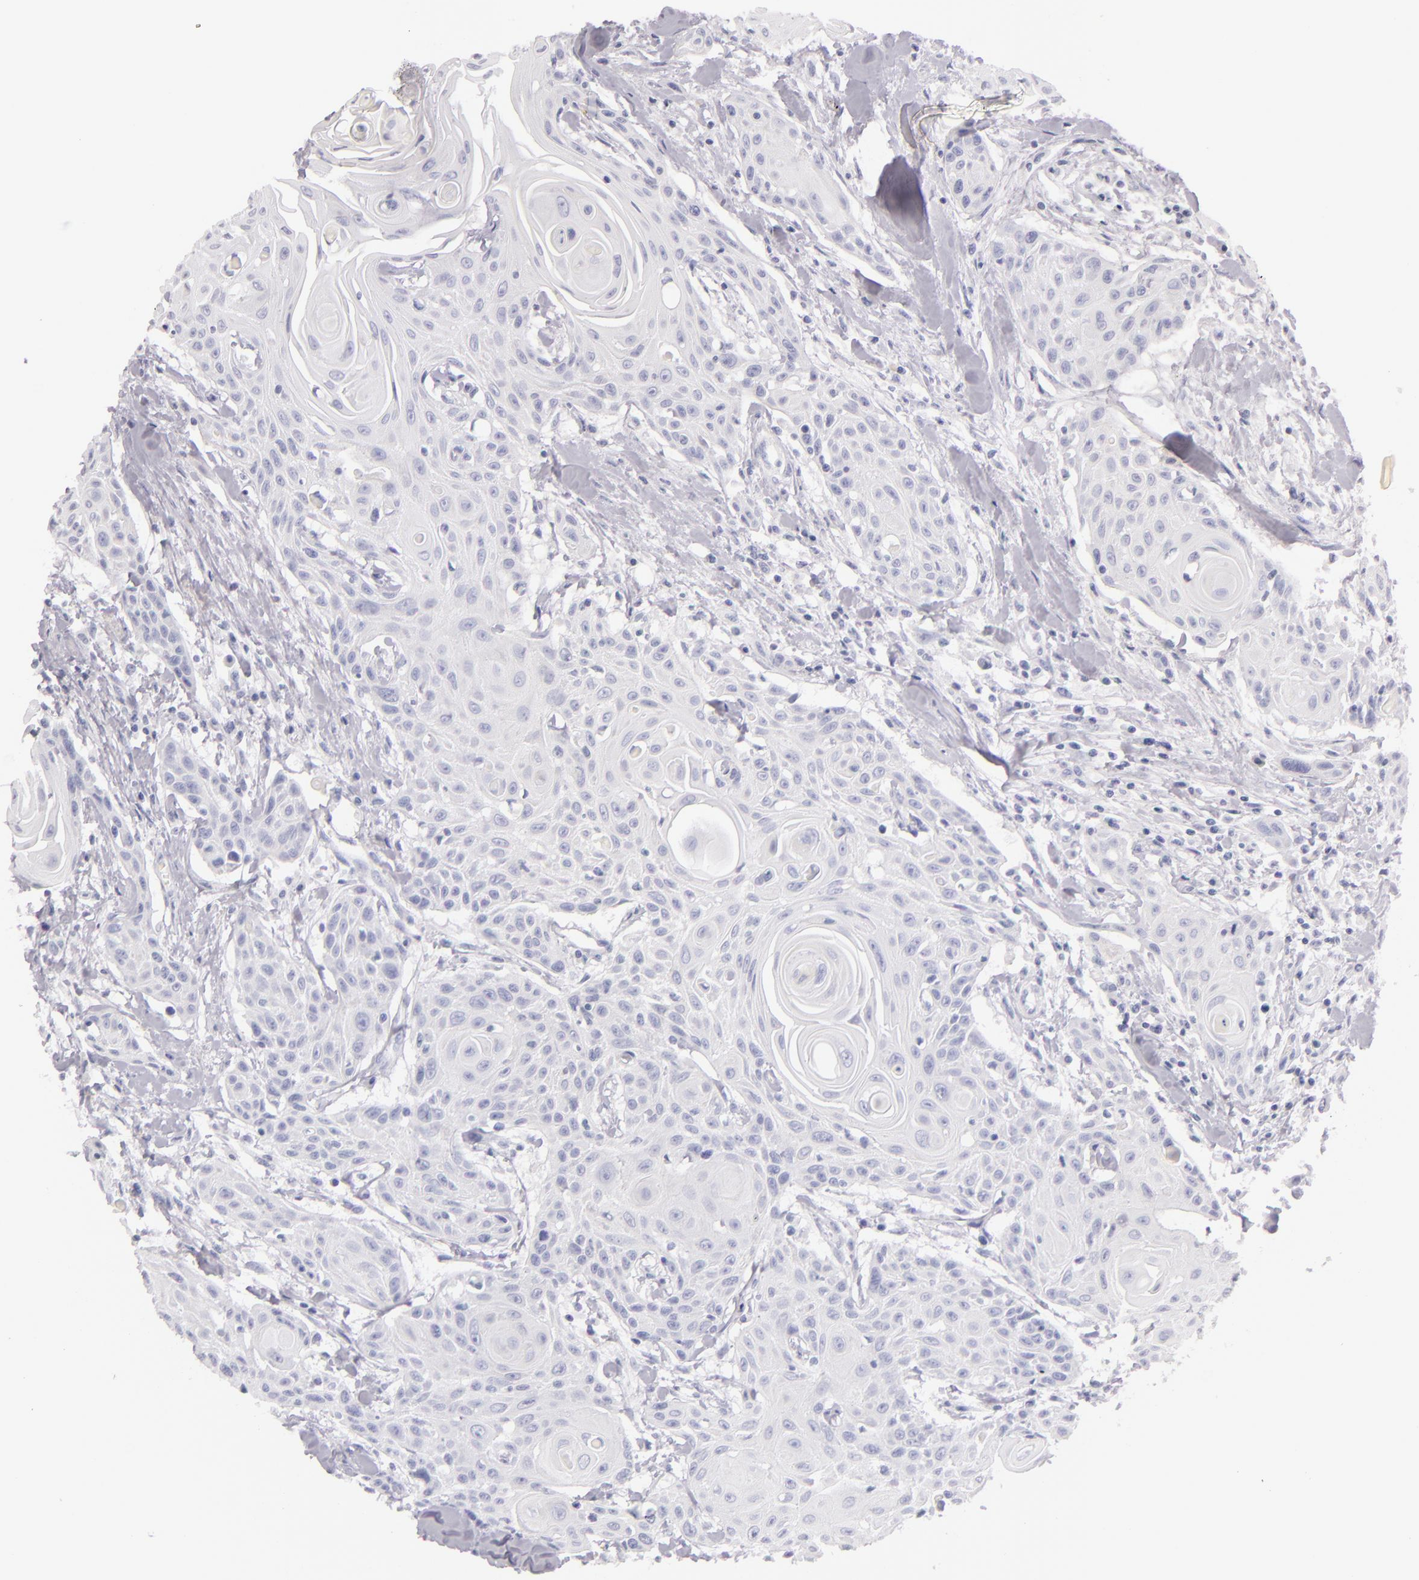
{"staining": {"intensity": "negative", "quantity": "none", "location": "none"}, "tissue": "head and neck cancer", "cell_type": "Tumor cells", "image_type": "cancer", "snomed": [{"axis": "morphology", "description": "Squamous cell carcinoma, NOS"}, {"axis": "morphology", "description": "Squamous cell carcinoma, metastatic, NOS"}, {"axis": "topography", "description": "Lymph node"}, {"axis": "topography", "description": "Salivary gland"}, {"axis": "topography", "description": "Head-Neck"}], "caption": "High magnification brightfield microscopy of head and neck cancer (metastatic squamous cell carcinoma) stained with DAB (brown) and counterstained with hematoxylin (blue): tumor cells show no significant positivity.", "gene": "FABP1", "patient": {"sex": "female", "age": 74}}